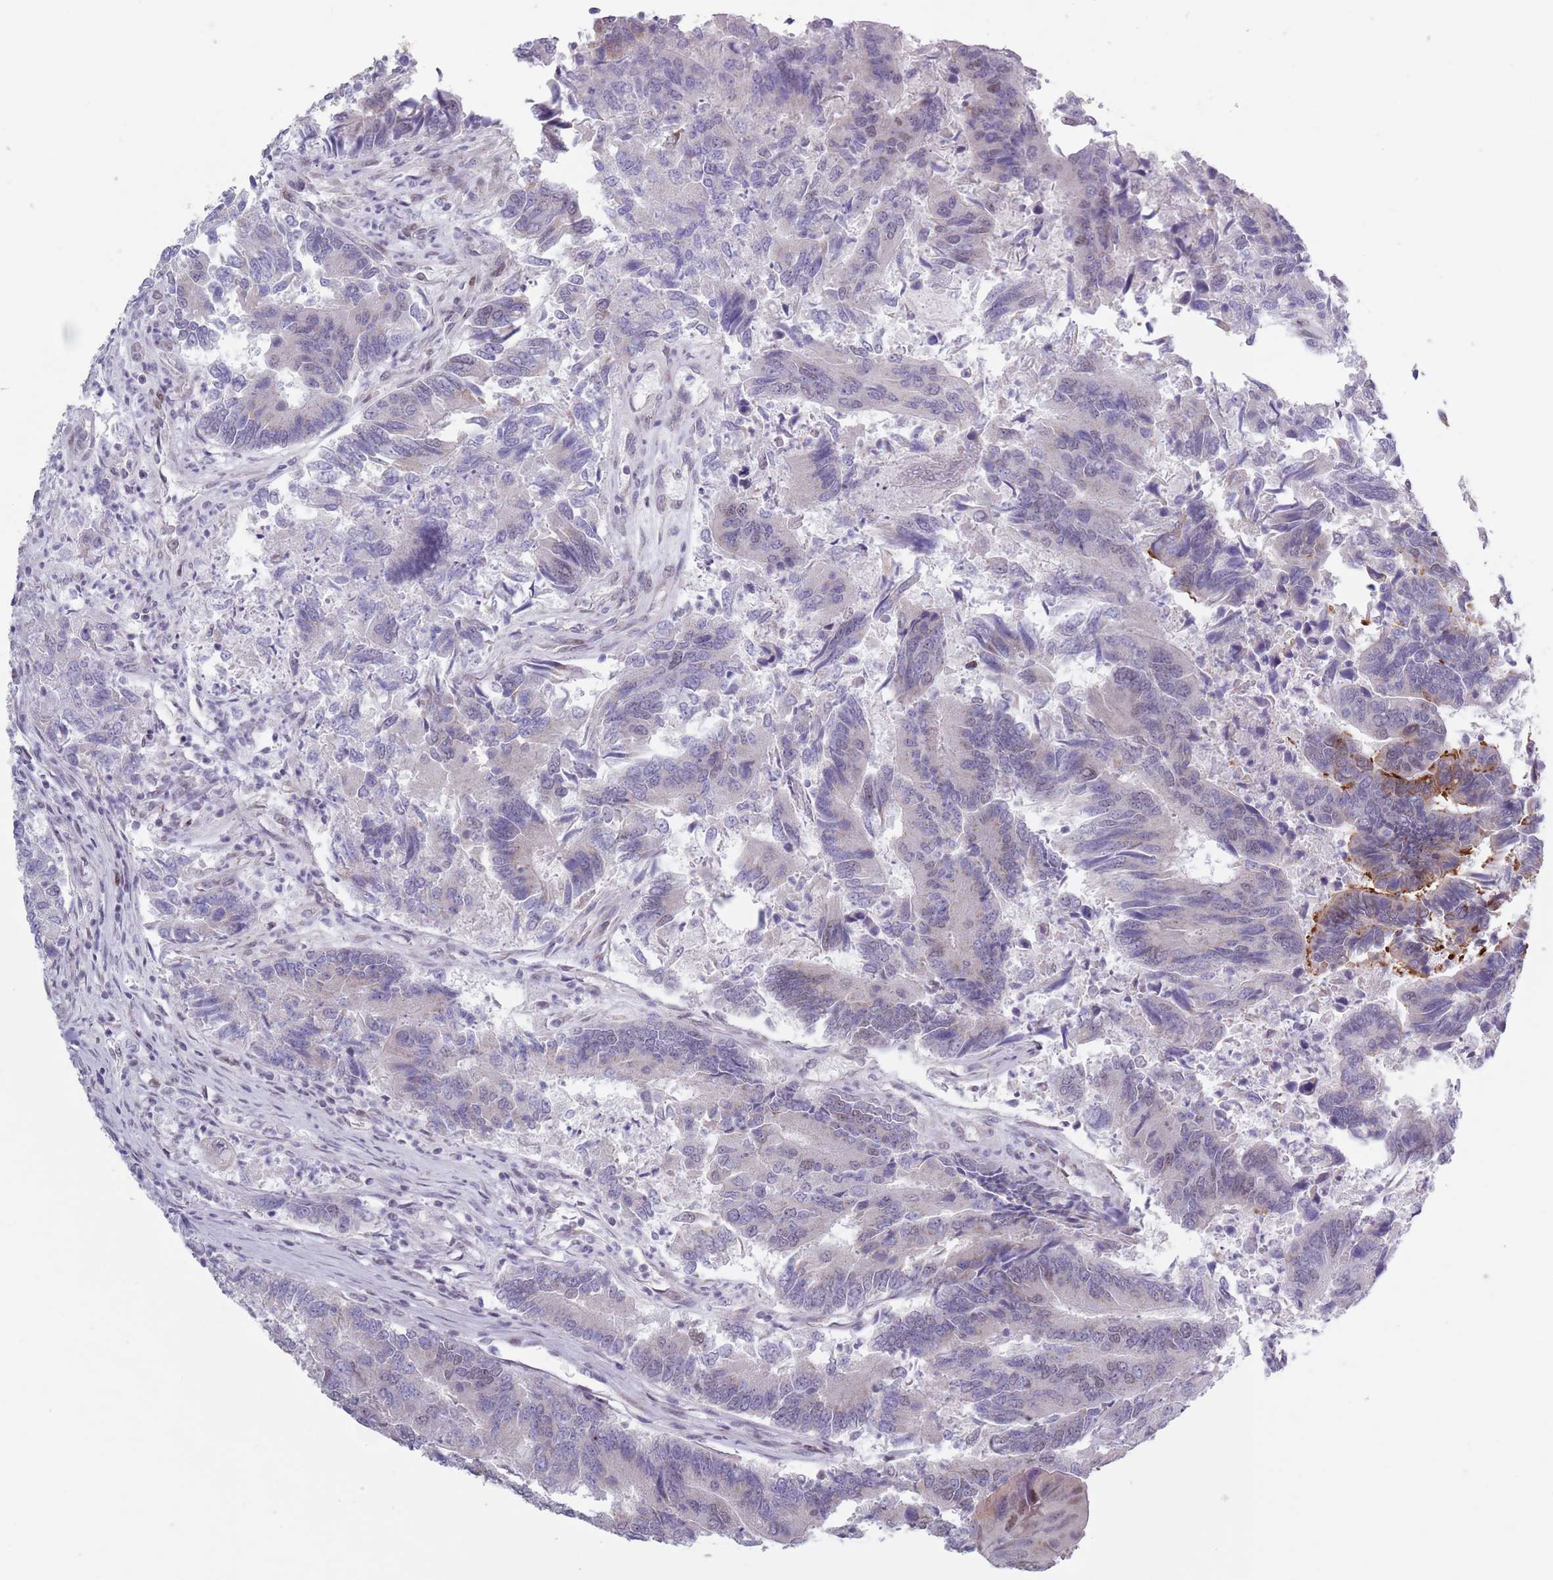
{"staining": {"intensity": "moderate", "quantity": "<25%", "location": "cytoplasmic/membranous,nuclear"}, "tissue": "colorectal cancer", "cell_type": "Tumor cells", "image_type": "cancer", "snomed": [{"axis": "morphology", "description": "Adenocarcinoma, NOS"}, {"axis": "topography", "description": "Colon"}], "caption": "Colorectal cancer stained with immunohistochemistry shows moderate cytoplasmic/membranous and nuclear staining in approximately <25% of tumor cells. (DAB (3,3'-diaminobenzidine) IHC with brightfield microscopy, high magnification).", "gene": "ZKSCAN2", "patient": {"sex": "female", "age": 67}}